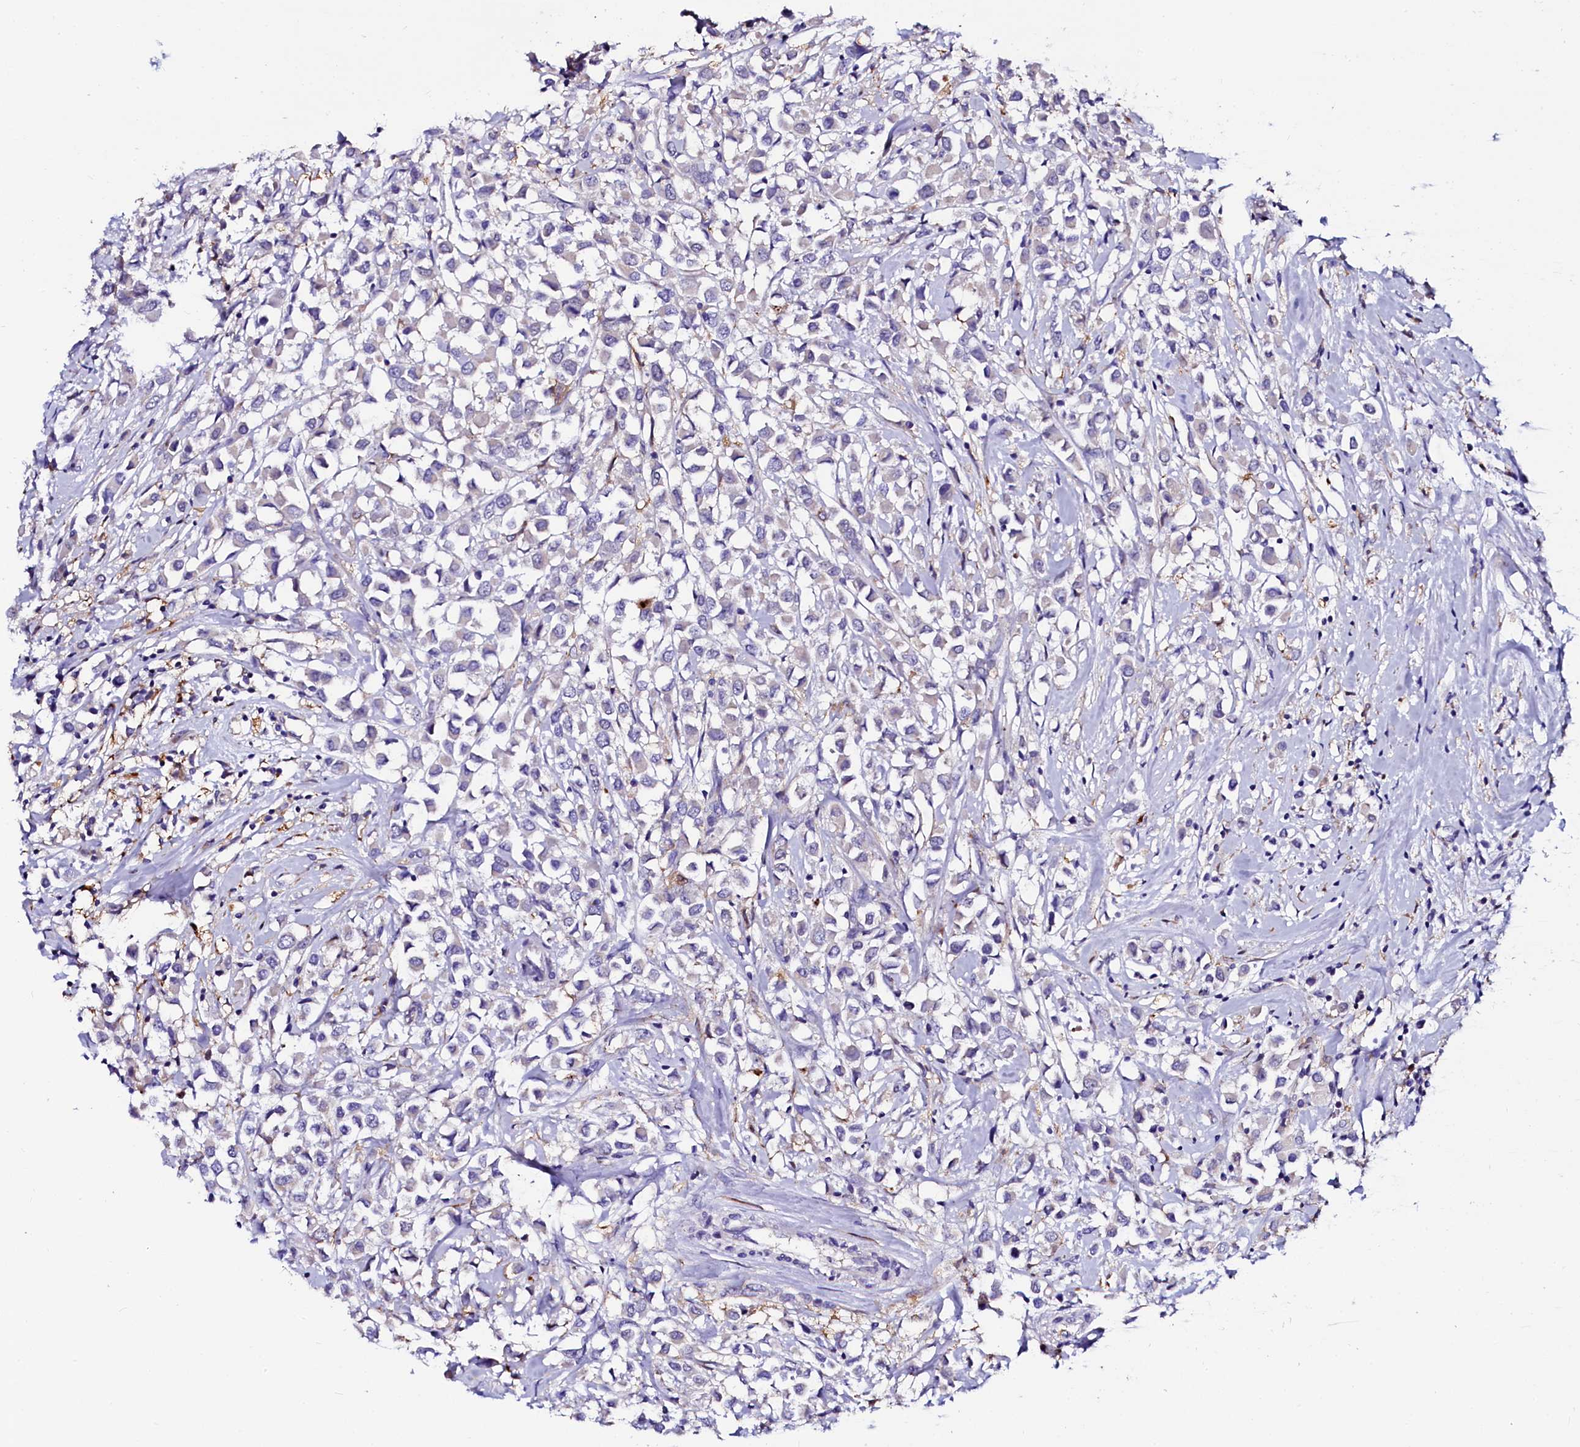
{"staining": {"intensity": "weak", "quantity": "<25%", "location": "cytoplasmic/membranous"}, "tissue": "breast cancer", "cell_type": "Tumor cells", "image_type": "cancer", "snomed": [{"axis": "morphology", "description": "Duct carcinoma"}, {"axis": "topography", "description": "Breast"}], "caption": "Tumor cells are negative for brown protein staining in breast cancer (intraductal carcinoma).", "gene": "OTOL1", "patient": {"sex": "female", "age": 87}}